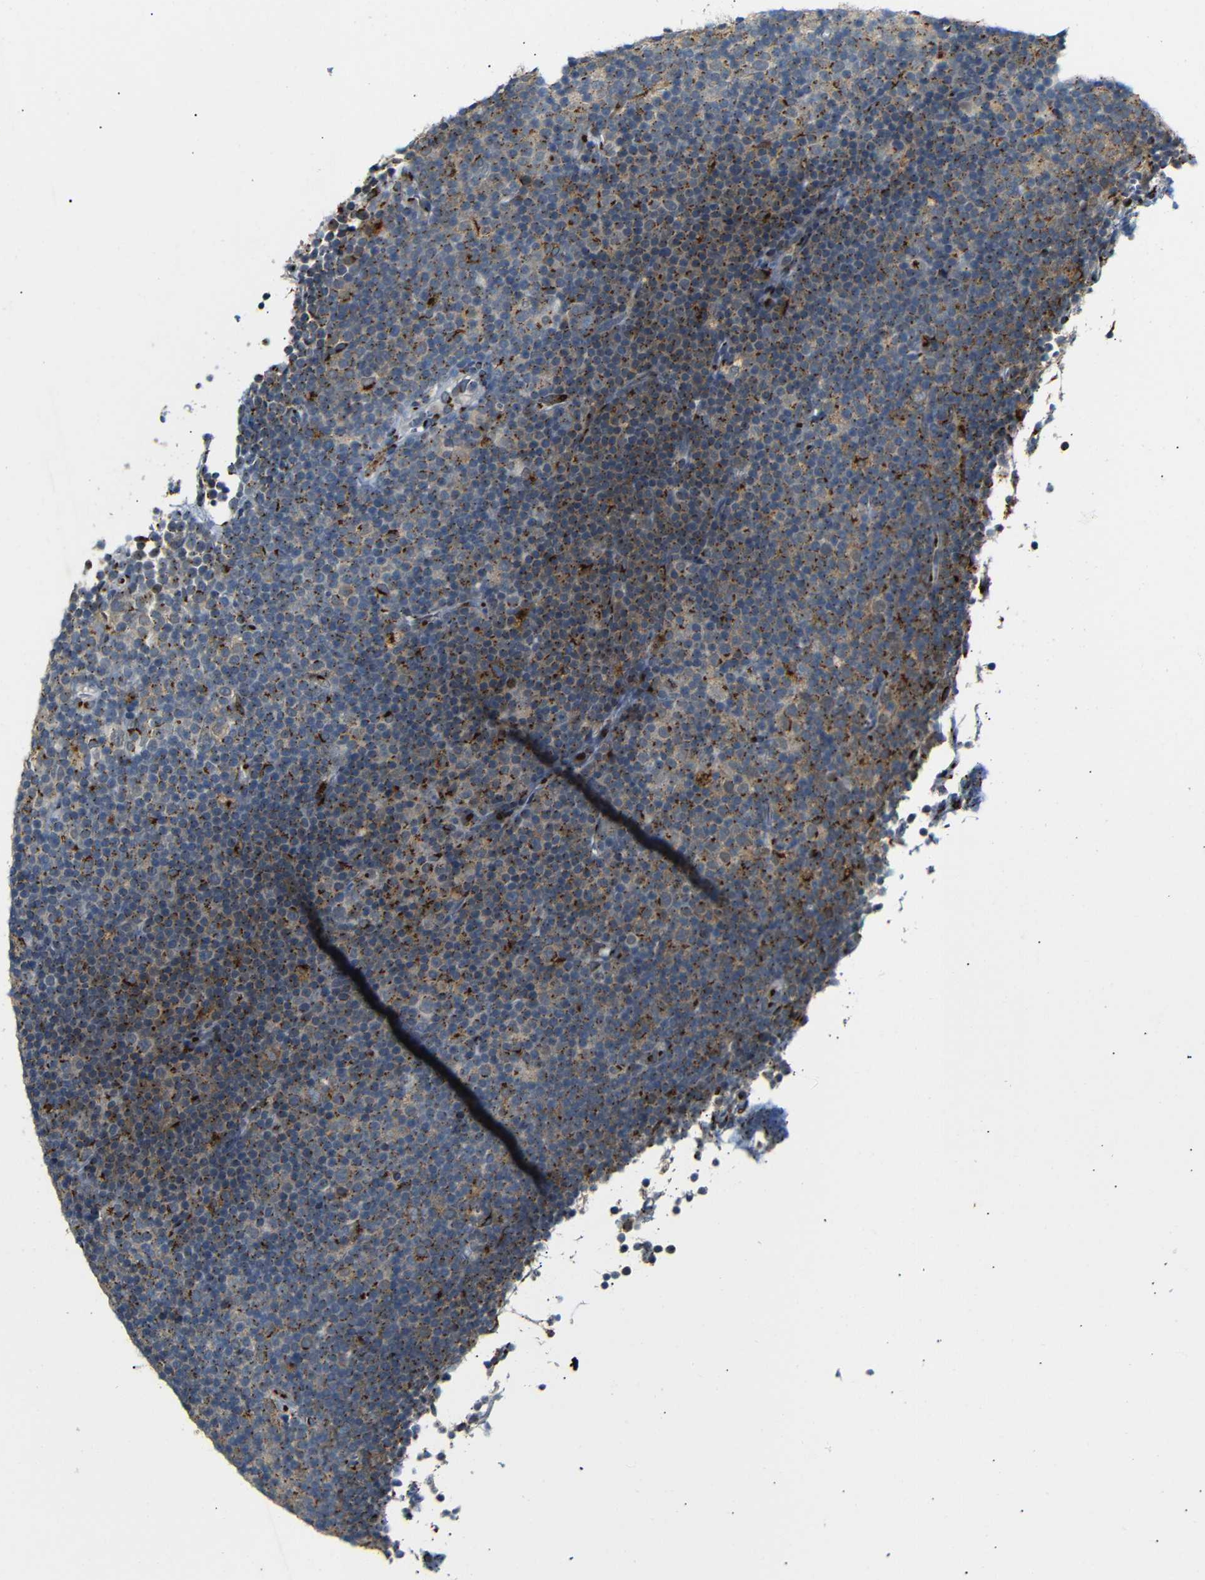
{"staining": {"intensity": "moderate", "quantity": ">75%", "location": "cytoplasmic/membranous"}, "tissue": "lymphoma", "cell_type": "Tumor cells", "image_type": "cancer", "snomed": [{"axis": "morphology", "description": "Malignant lymphoma, non-Hodgkin's type, Low grade"}, {"axis": "topography", "description": "Lymph node"}], "caption": "Immunohistochemical staining of malignant lymphoma, non-Hodgkin's type (low-grade) displays medium levels of moderate cytoplasmic/membranous expression in approximately >75% of tumor cells.", "gene": "TGOLN2", "patient": {"sex": "female", "age": 67}}